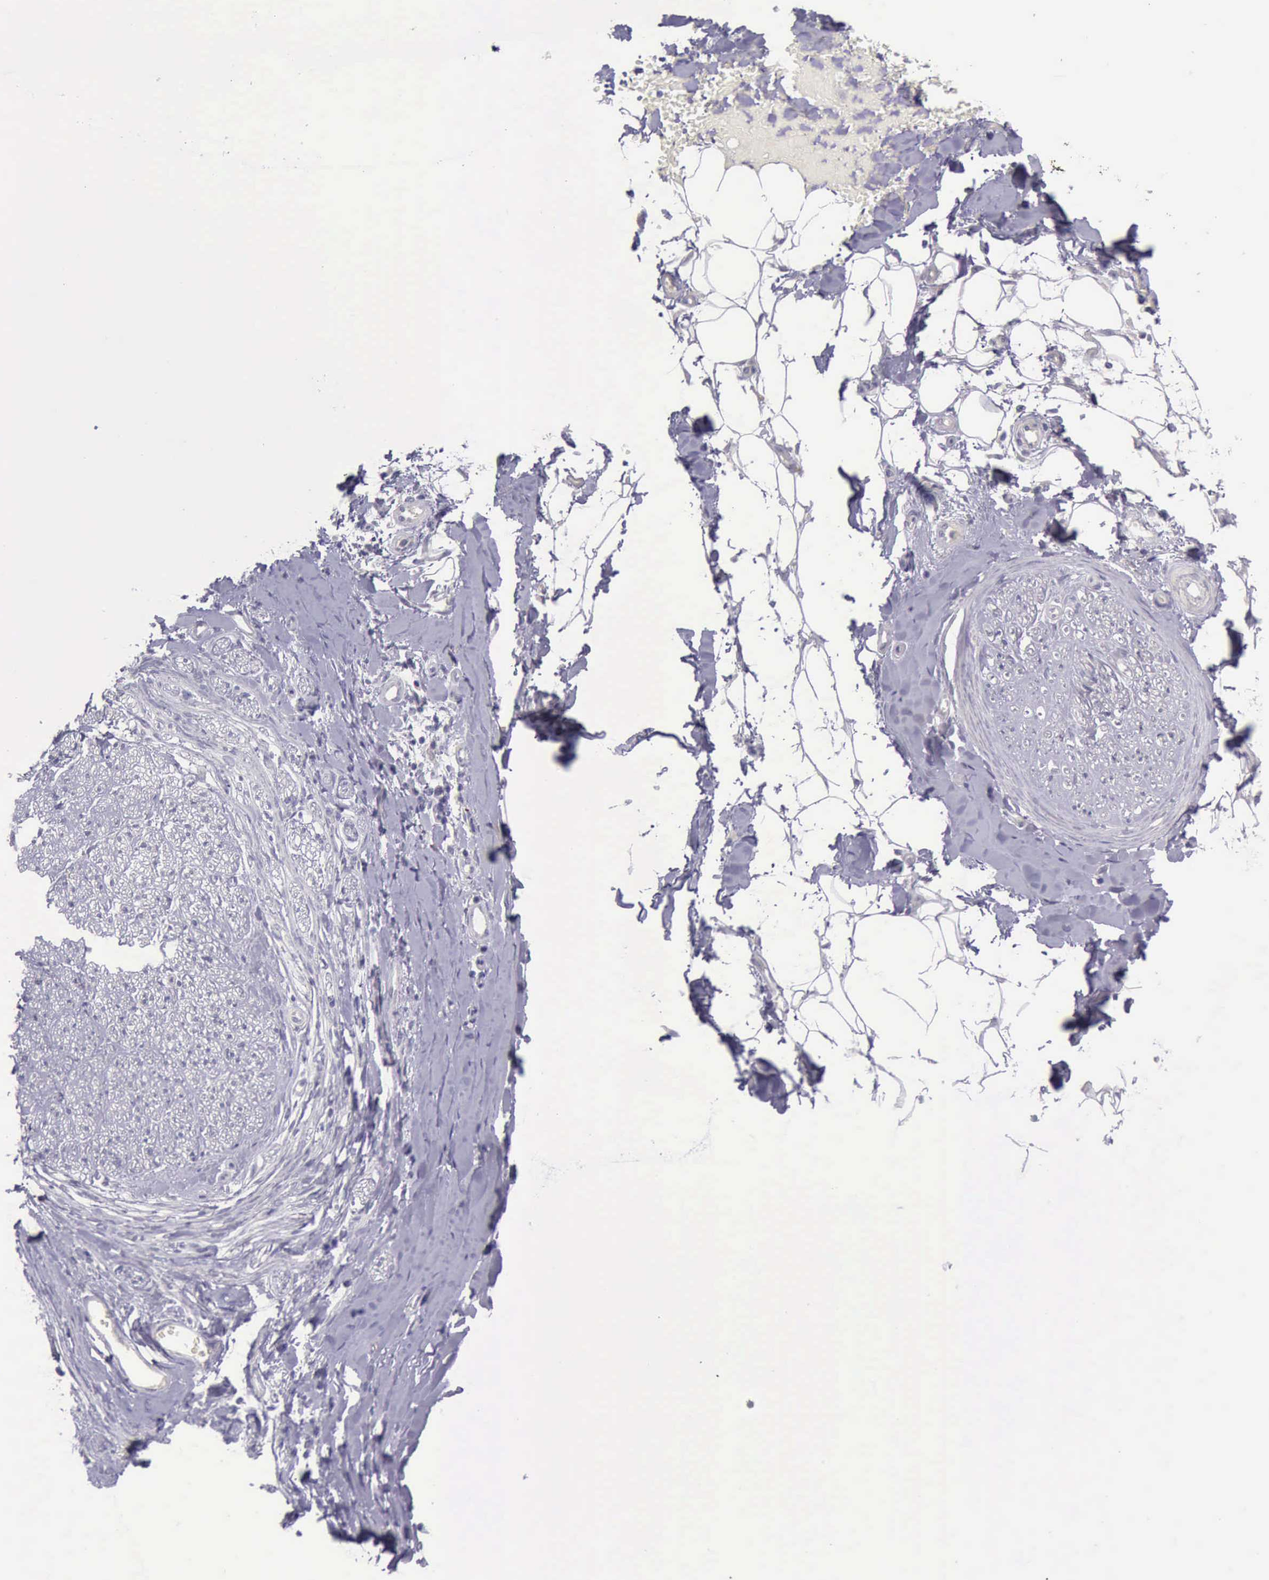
{"staining": {"intensity": "negative", "quantity": "none", "location": "none"}, "tissue": "adipose tissue", "cell_type": "Adipocytes", "image_type": "normal", "snomed": [{"axis": "morphology", "description": "Normal tissue, NOS"}, {"axis": "morphology", "description": "Squamous cell carcinoma, NOS"}, {"axis": "topography", "description": "Skin"}, {"axis": "topography", "description": "Peripheral nerve tissue"}], "caption": "Immunohistochemistry (IHC) histopathology image of unremarkable adipose tissue stained for a protein (brown), which shows no positivity in adipocytes.", "gene": "ARNT2", "patient": {"sex": "male", "age": 83}}